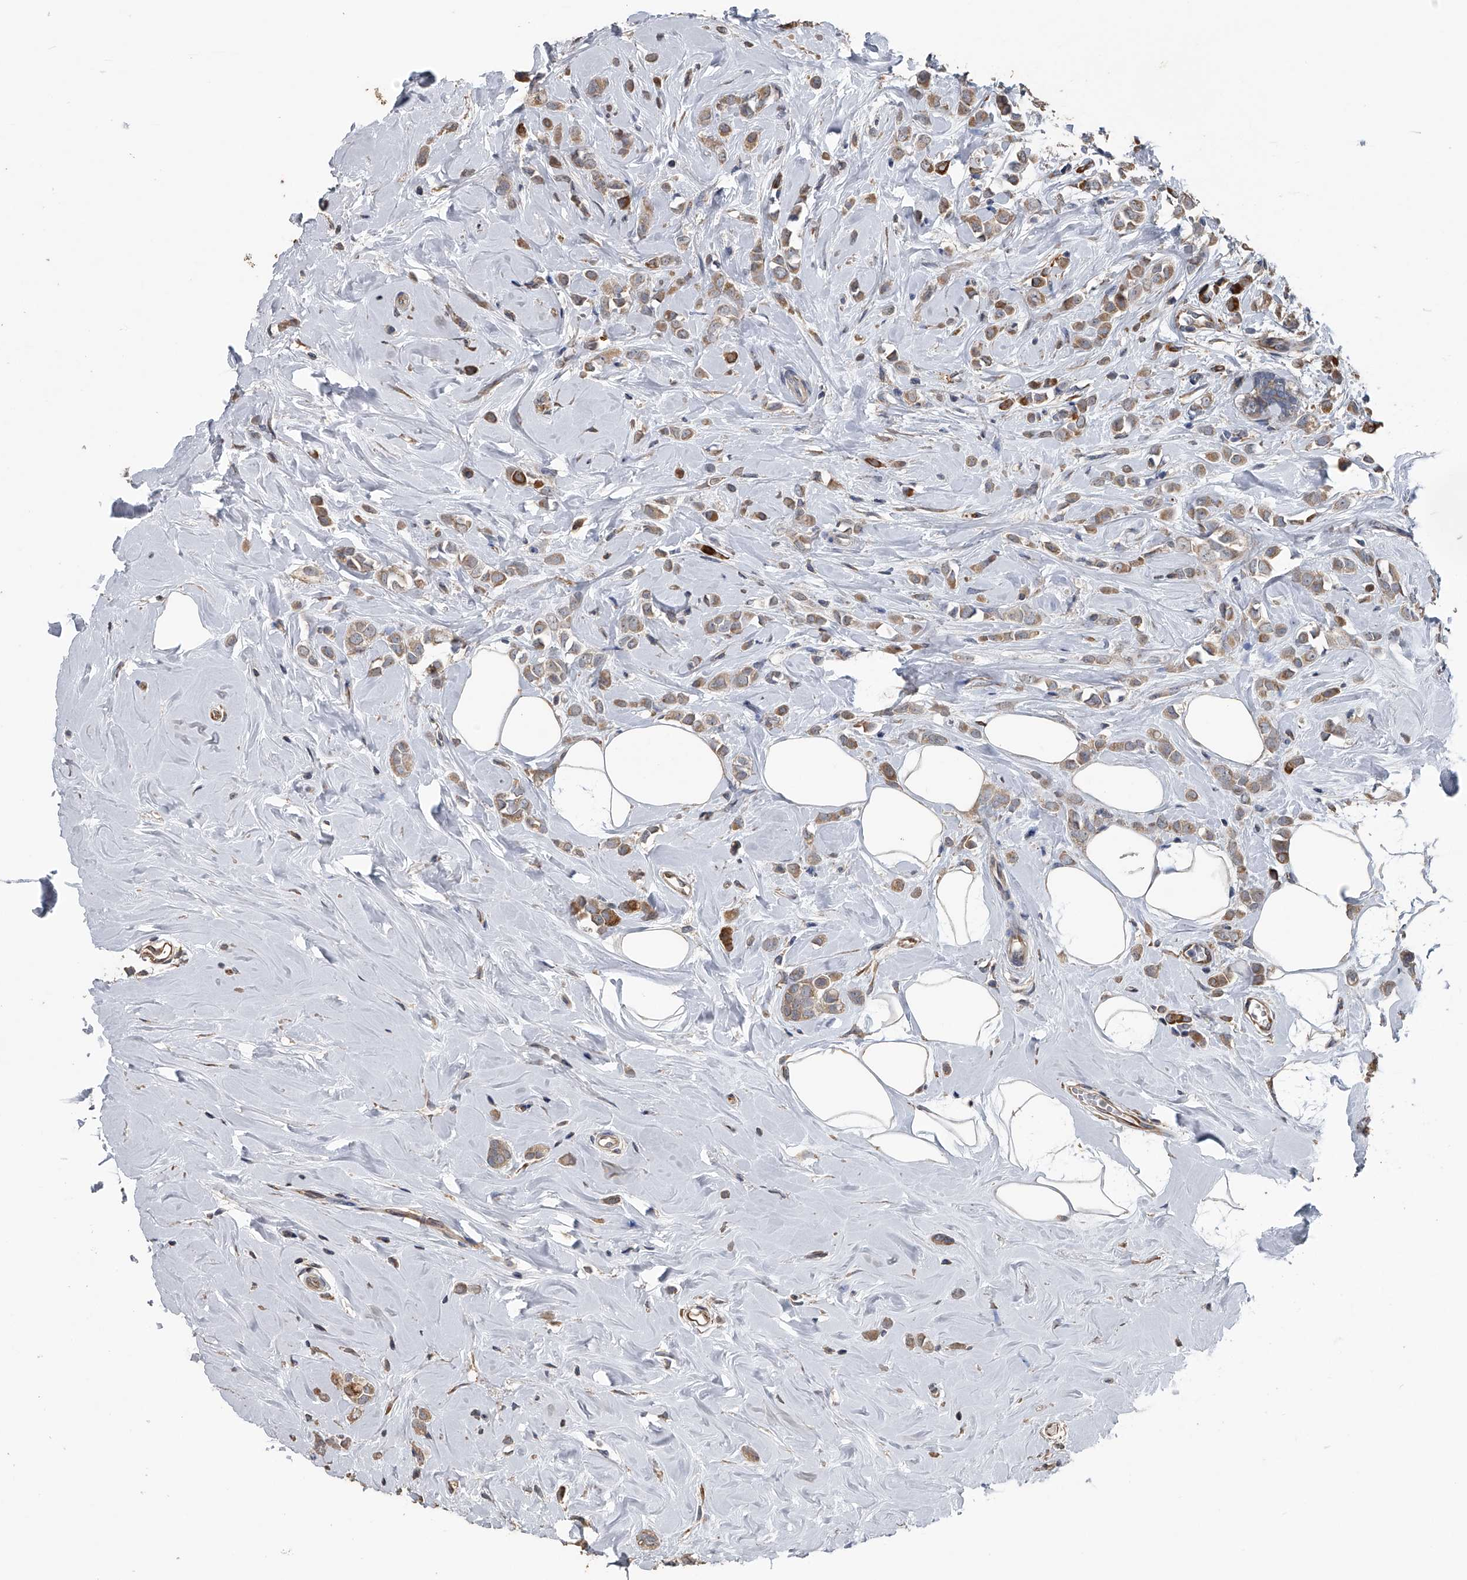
{"staining": {"intensity": "moderate", "quantity": ">75%", "location": "cytoplasmic/membranous"}, "tissue": "breast cancer", "cell_type": "Tumor cells", "image_type": "cancer", "snomed": [{"axis": "morphology", "description": "Lobular carcinoma"}, {"axis": "topography", "description": "Breast"}], "caption": "A brown stain labels moderate cytoplasmic/membranous positivity of a protein in breast cancer (lobular carcinoma) tumor cells.", "gene": "PCLO", "patient": {"sex": "female", "age": 47}}